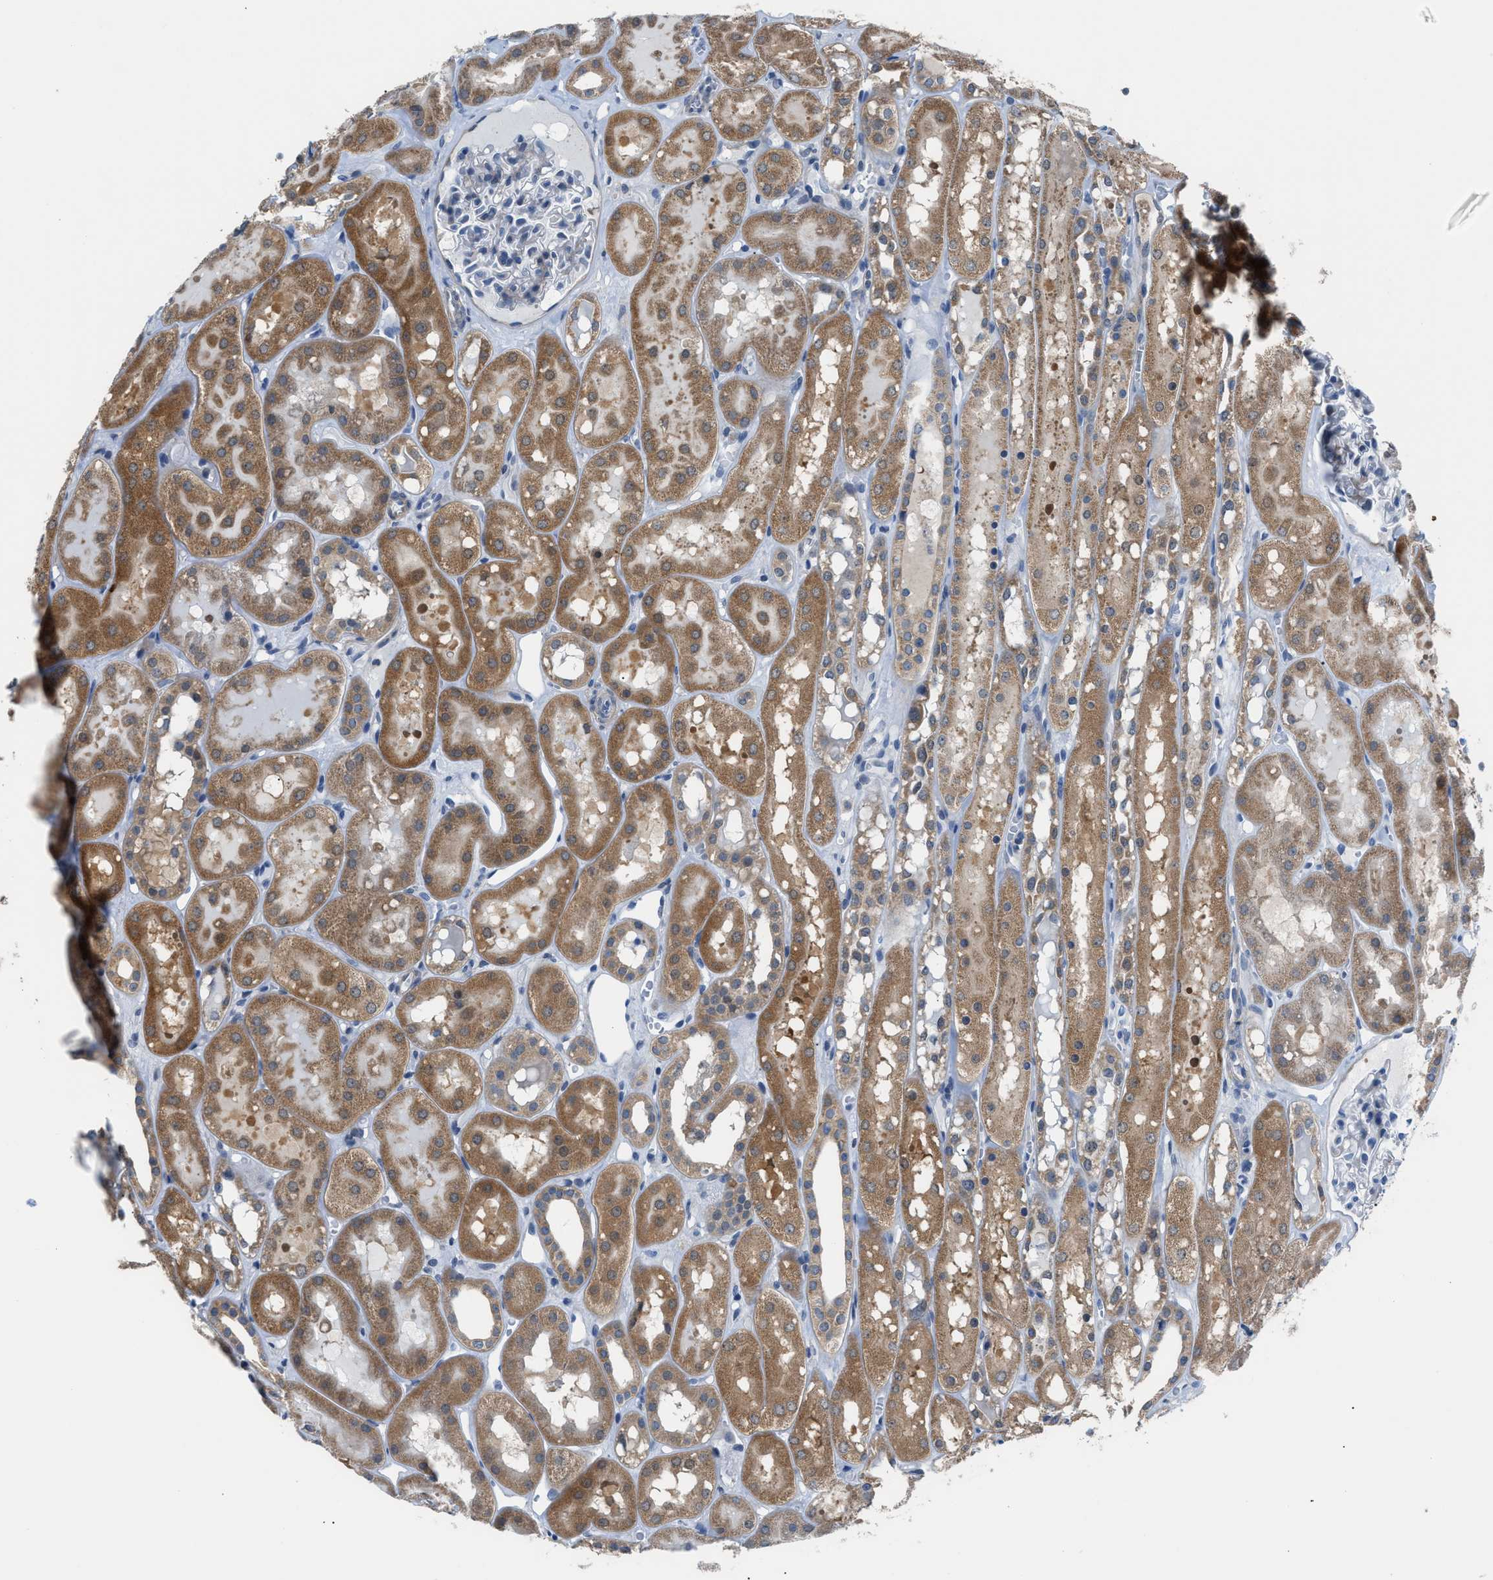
{"staining": {"intensity": "negative", "quantity": "none", "location": "none"}, "tissue": "kidney", "cell_type": "Cells in glomeruli", "image_type": "normal", "snomed": [{"axis": "morphology", "description": "Normal tissue, NOS"}, {"axis": "topography", "description": "Kidney"}, {"axis": "topography", "description": "Urinary bladder"}], "caption": "An IHC image of normal kidney is shown. There is no staining in cells in glomeruli of kidney. (Brightfield microscopy of DAB IHC at high magnification).", "gene": "TMEM45B", "patient": {"sex": "male", "age": 16}}